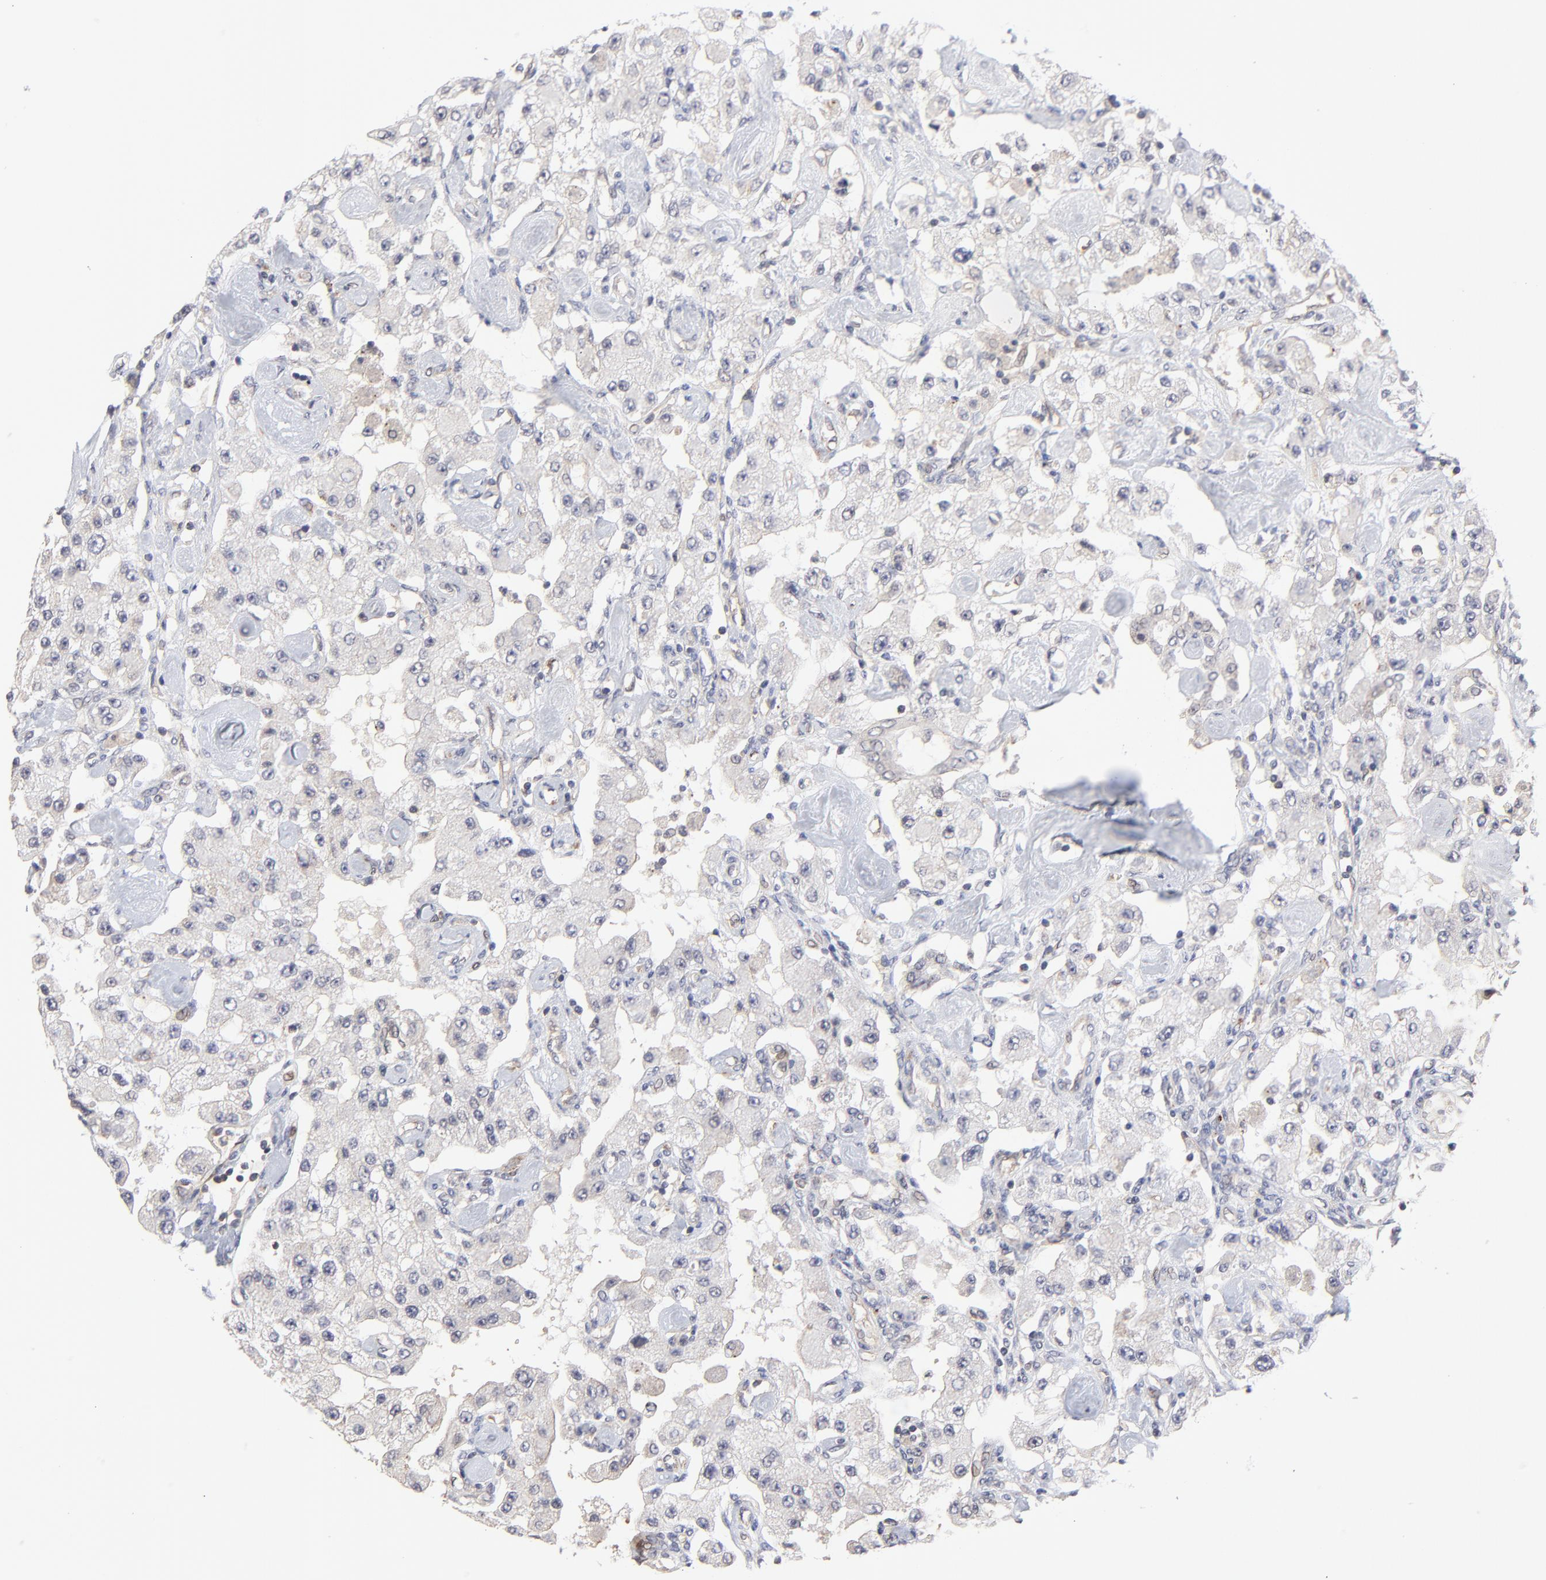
{"staining": {"intensity": "weak", "quantity": "<25%", "location": "cytoplasmic/membranous"}, "tissue": "carcinoid", "cell_type": "Tumor cells", "image_type": "cancer", "snomed": [{"axis": "morphology", "description": "Carcinoid, malignant, NOS"}, {"axis": "topography", "description": "Pancreas"}], "caption": "DAB immunohistochemical staining of human carcinoid displays no significant staining in tumor cells.", "gene": "ZNF157", "patient": {"sex": "male", "age": 41}}